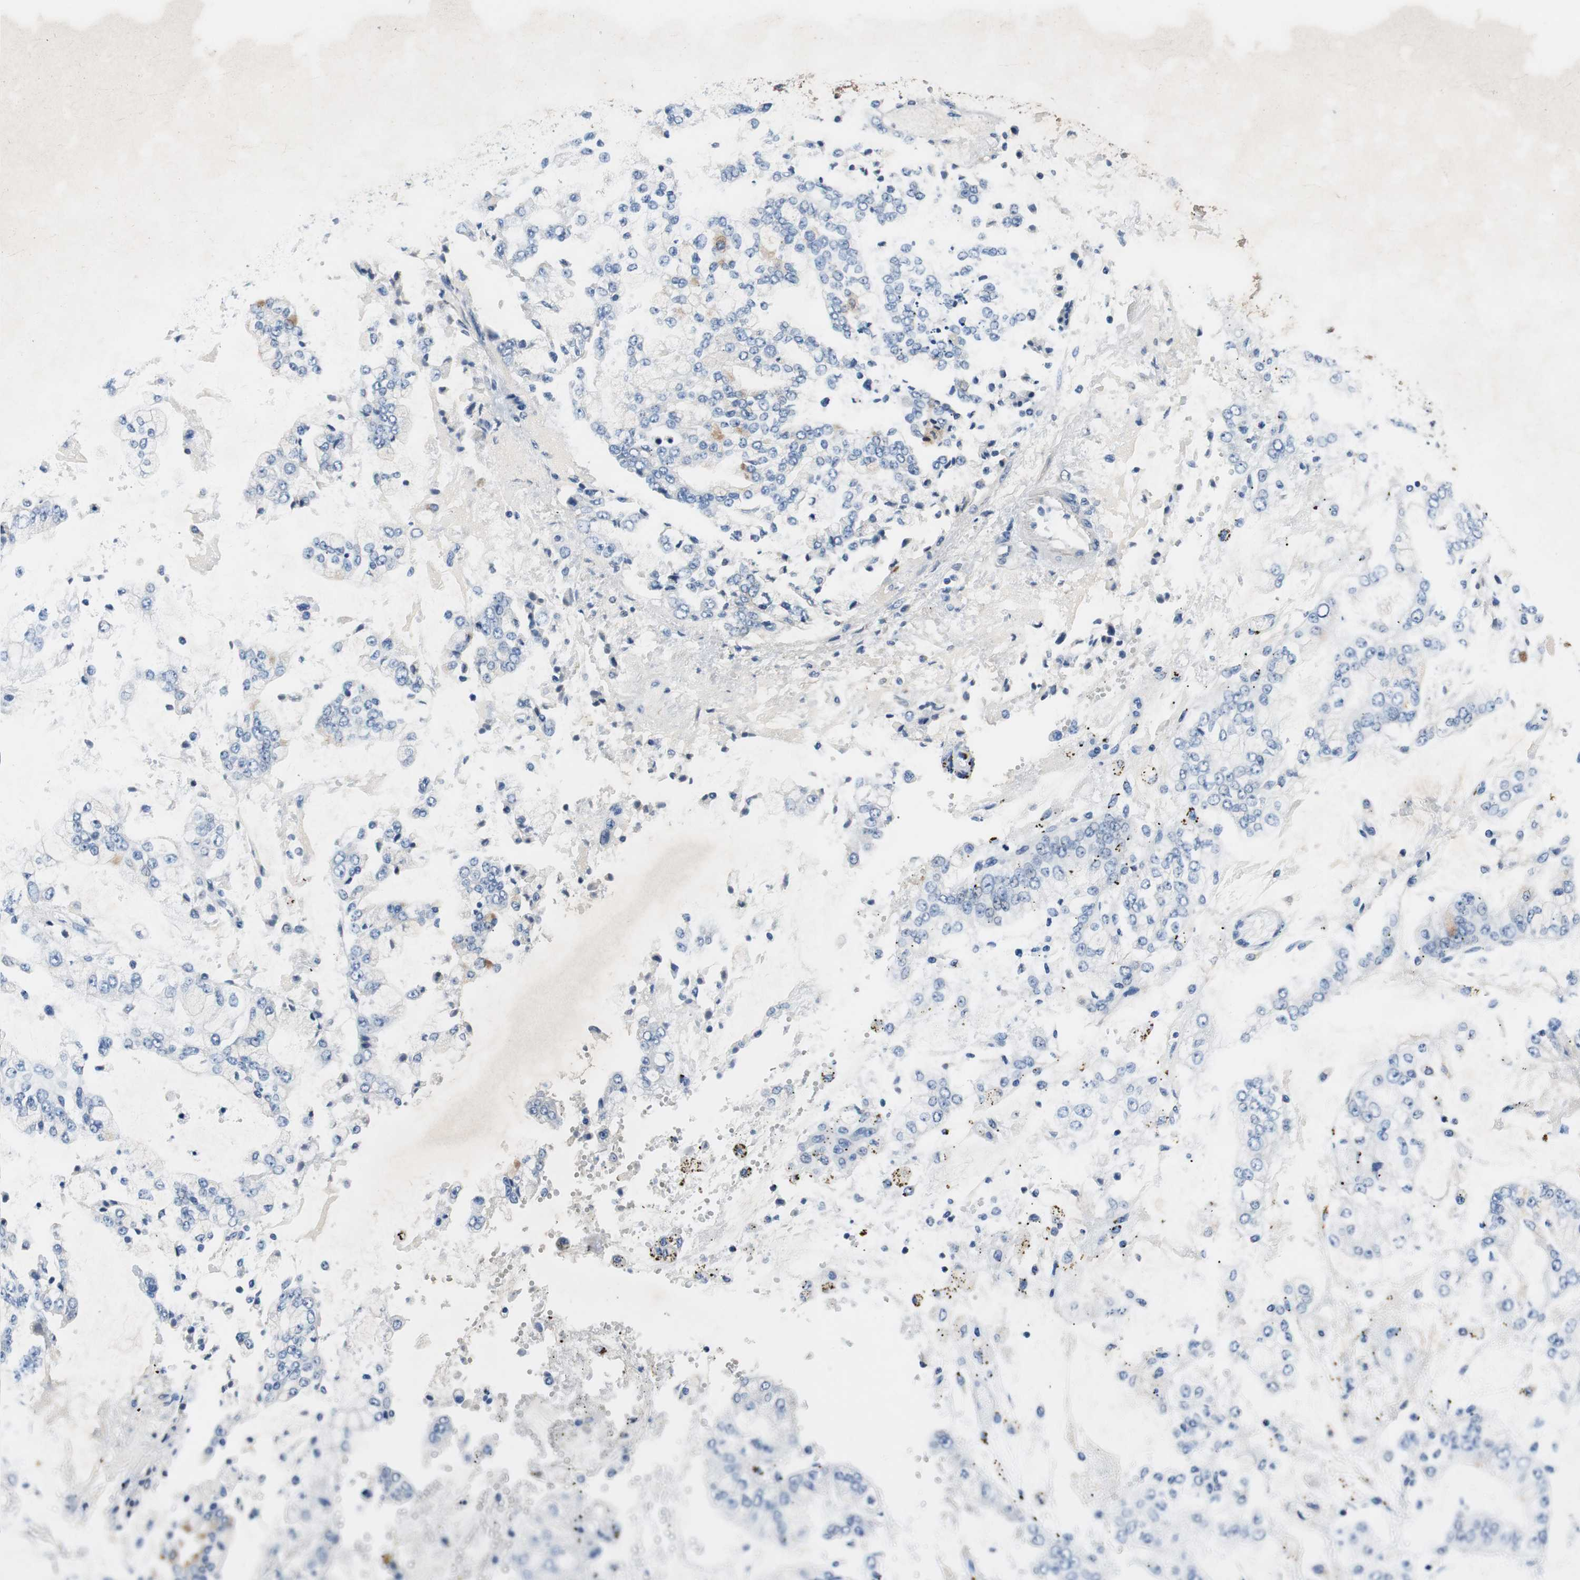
{"staining": {"intensity": "negative", "quantity": "none", "location": "none"}, "tissue": "stomach cancer", "cell_type": "Tumor cells", "image_type": "cancer", "snomed": [{"axis": "morphology", "description": "Adenocarcinoma, NOS"}, {"axis": "topography", "description": "Stomach"}], "caption": "Tumor cells show no significant protein staining in stomach cancer (adenocarcinoma).", "gene": "NLGN1", "patient": {"sex": "male", "age": 76}}